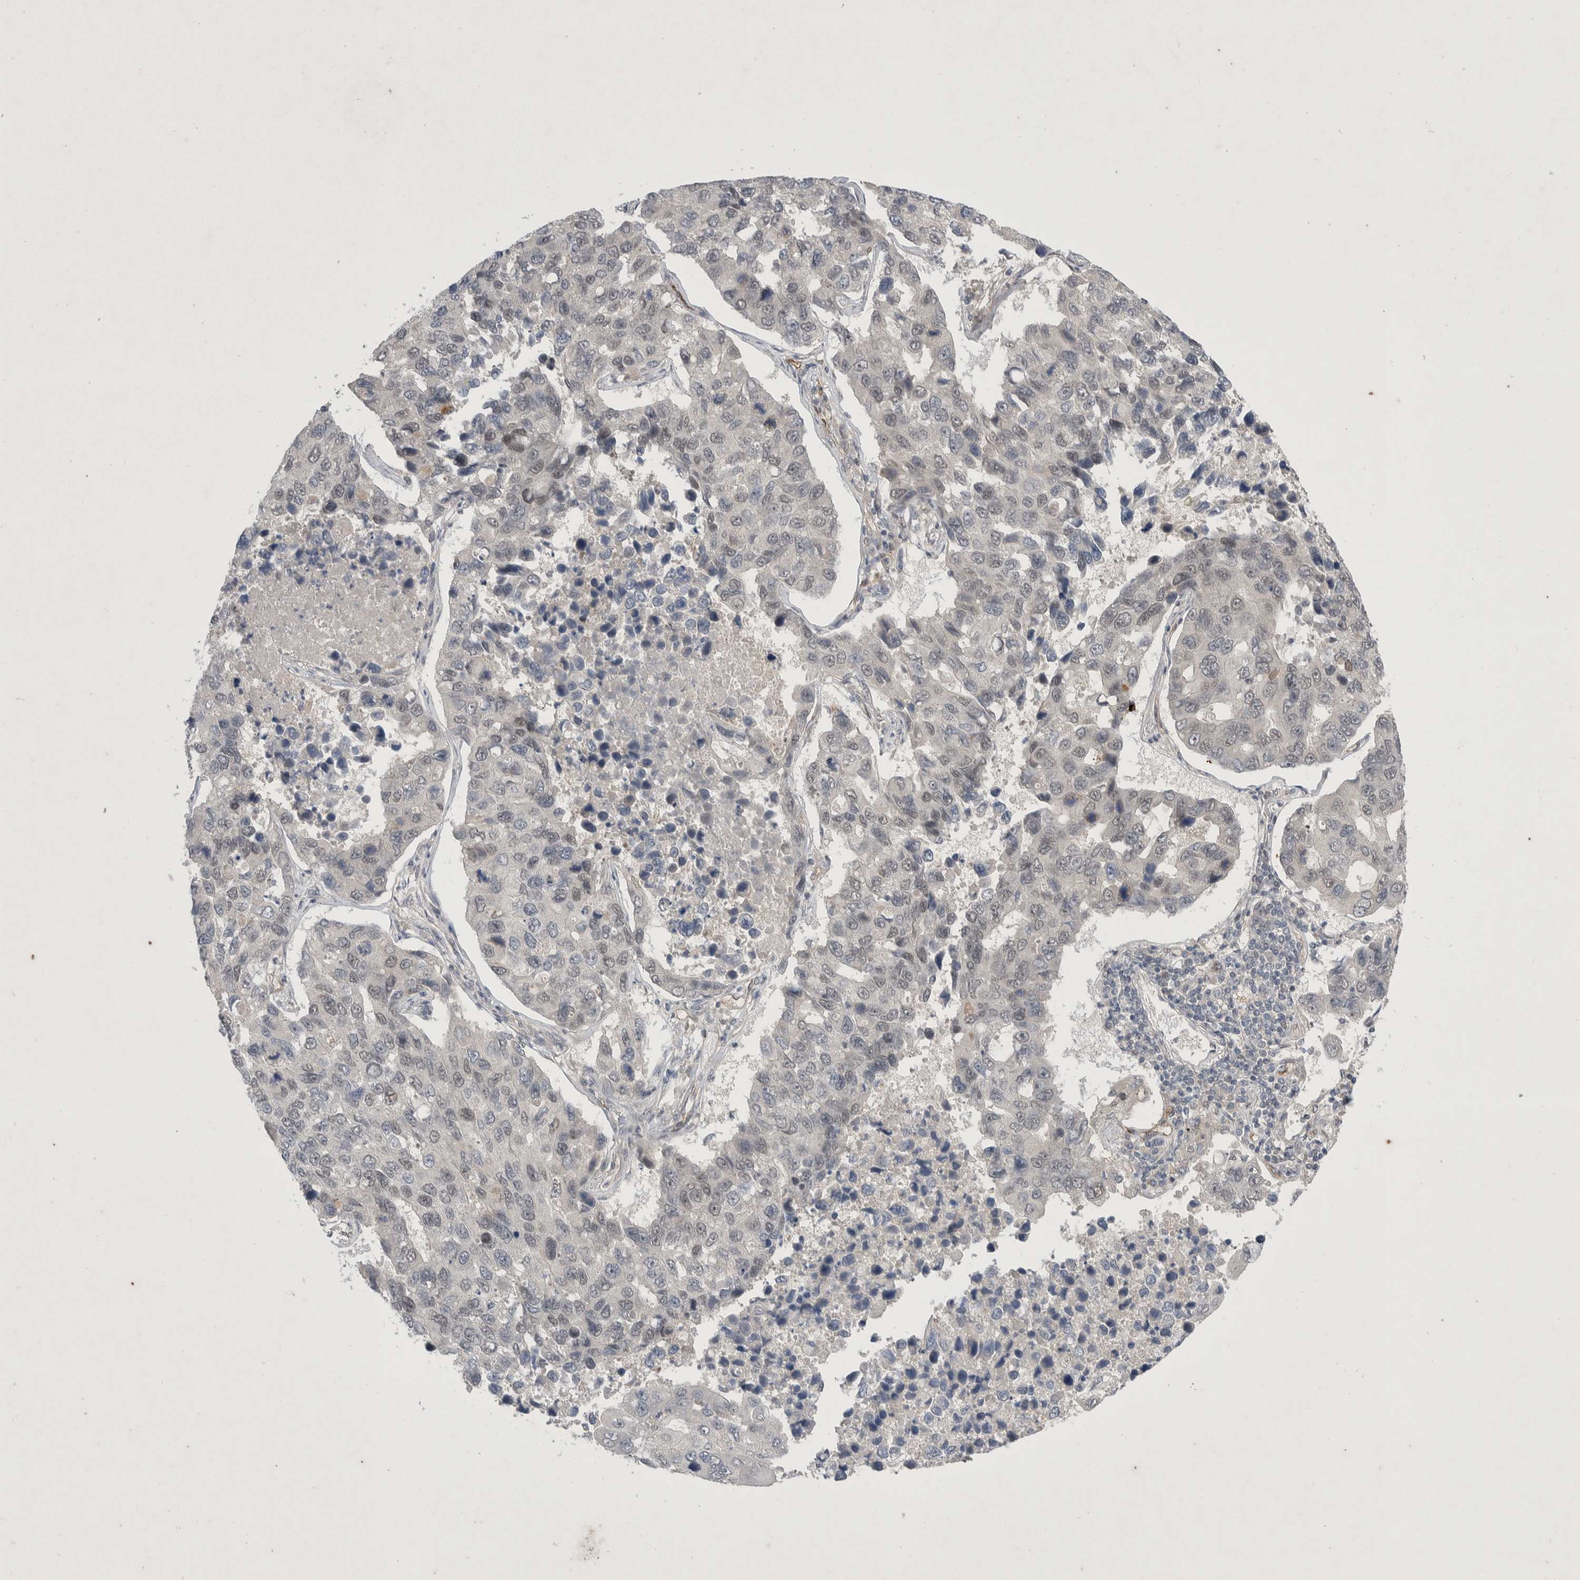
{"staining": {"intensity": "negative", "quantity": "none", "location": "none"}, "tissue": "lung cancer", "cell_type": "Tumor cells", "image_type": "cancer", "snomed": [{"axis": "morphology", "description": "Adenocarcinoma, NOS"}, {"axis": "topography", "description": "Lung"}], "caption": "An IHC photomicrograph of lung cancer is shown. There is no staining in tumor cells of lung cancer.", "gene": "ZNF704", "patient": {"sex": "male", "age": 64}}